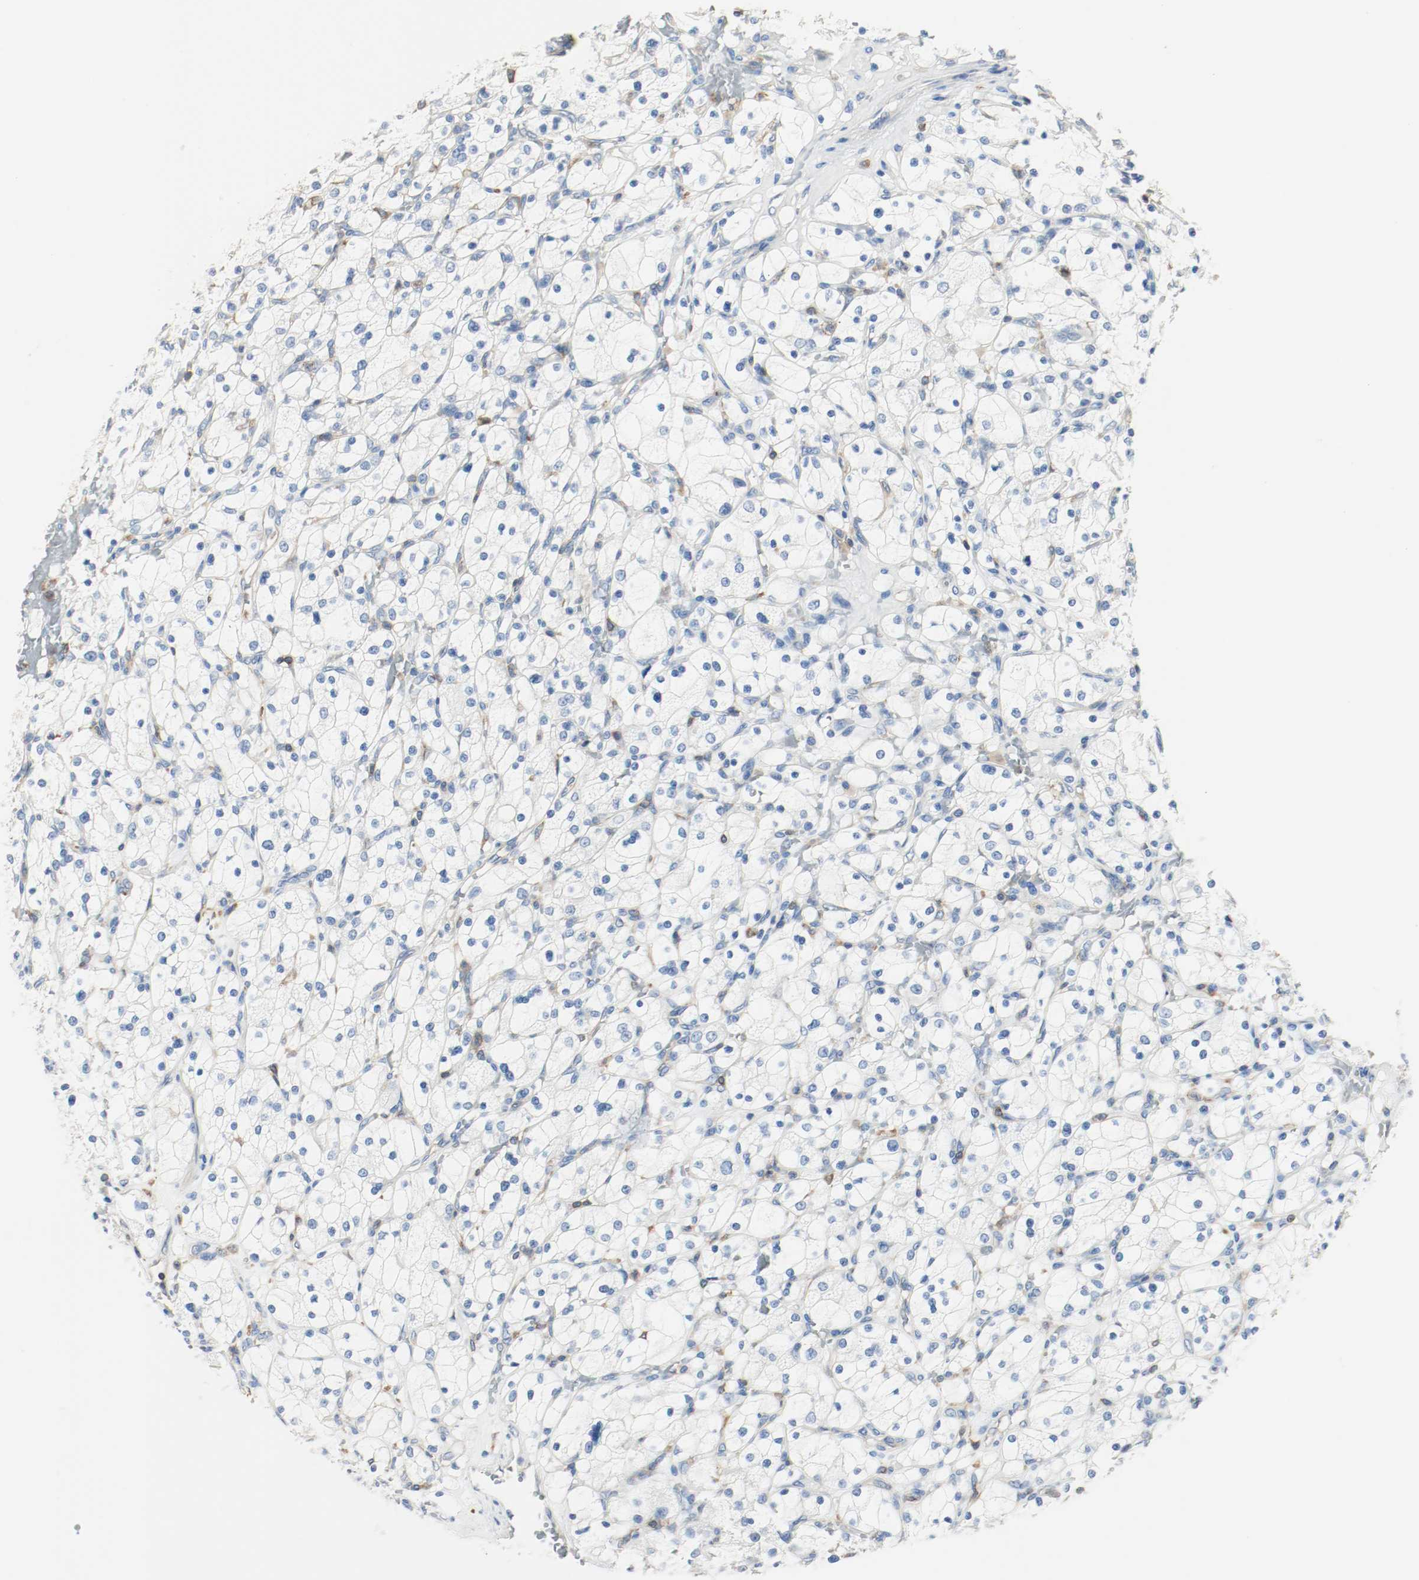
{"staining": {"intensity": "negative", "quantity": "none", "location": "none"}, "tissue": "renal cancer", "cell_type": "Tumor cells", "image_type": "cancer", "snomed": [{"axis": "morphology", "description": "Adenocarcinoma, NOS"}, {"axis": "topography", "description": "Kidney"}], "caption": "Tumor cells are negative for brown protein staining in renal adenocarcinoma.", "gene": "ARPC1B", "patient": {"sex": "female", "age": 83}}